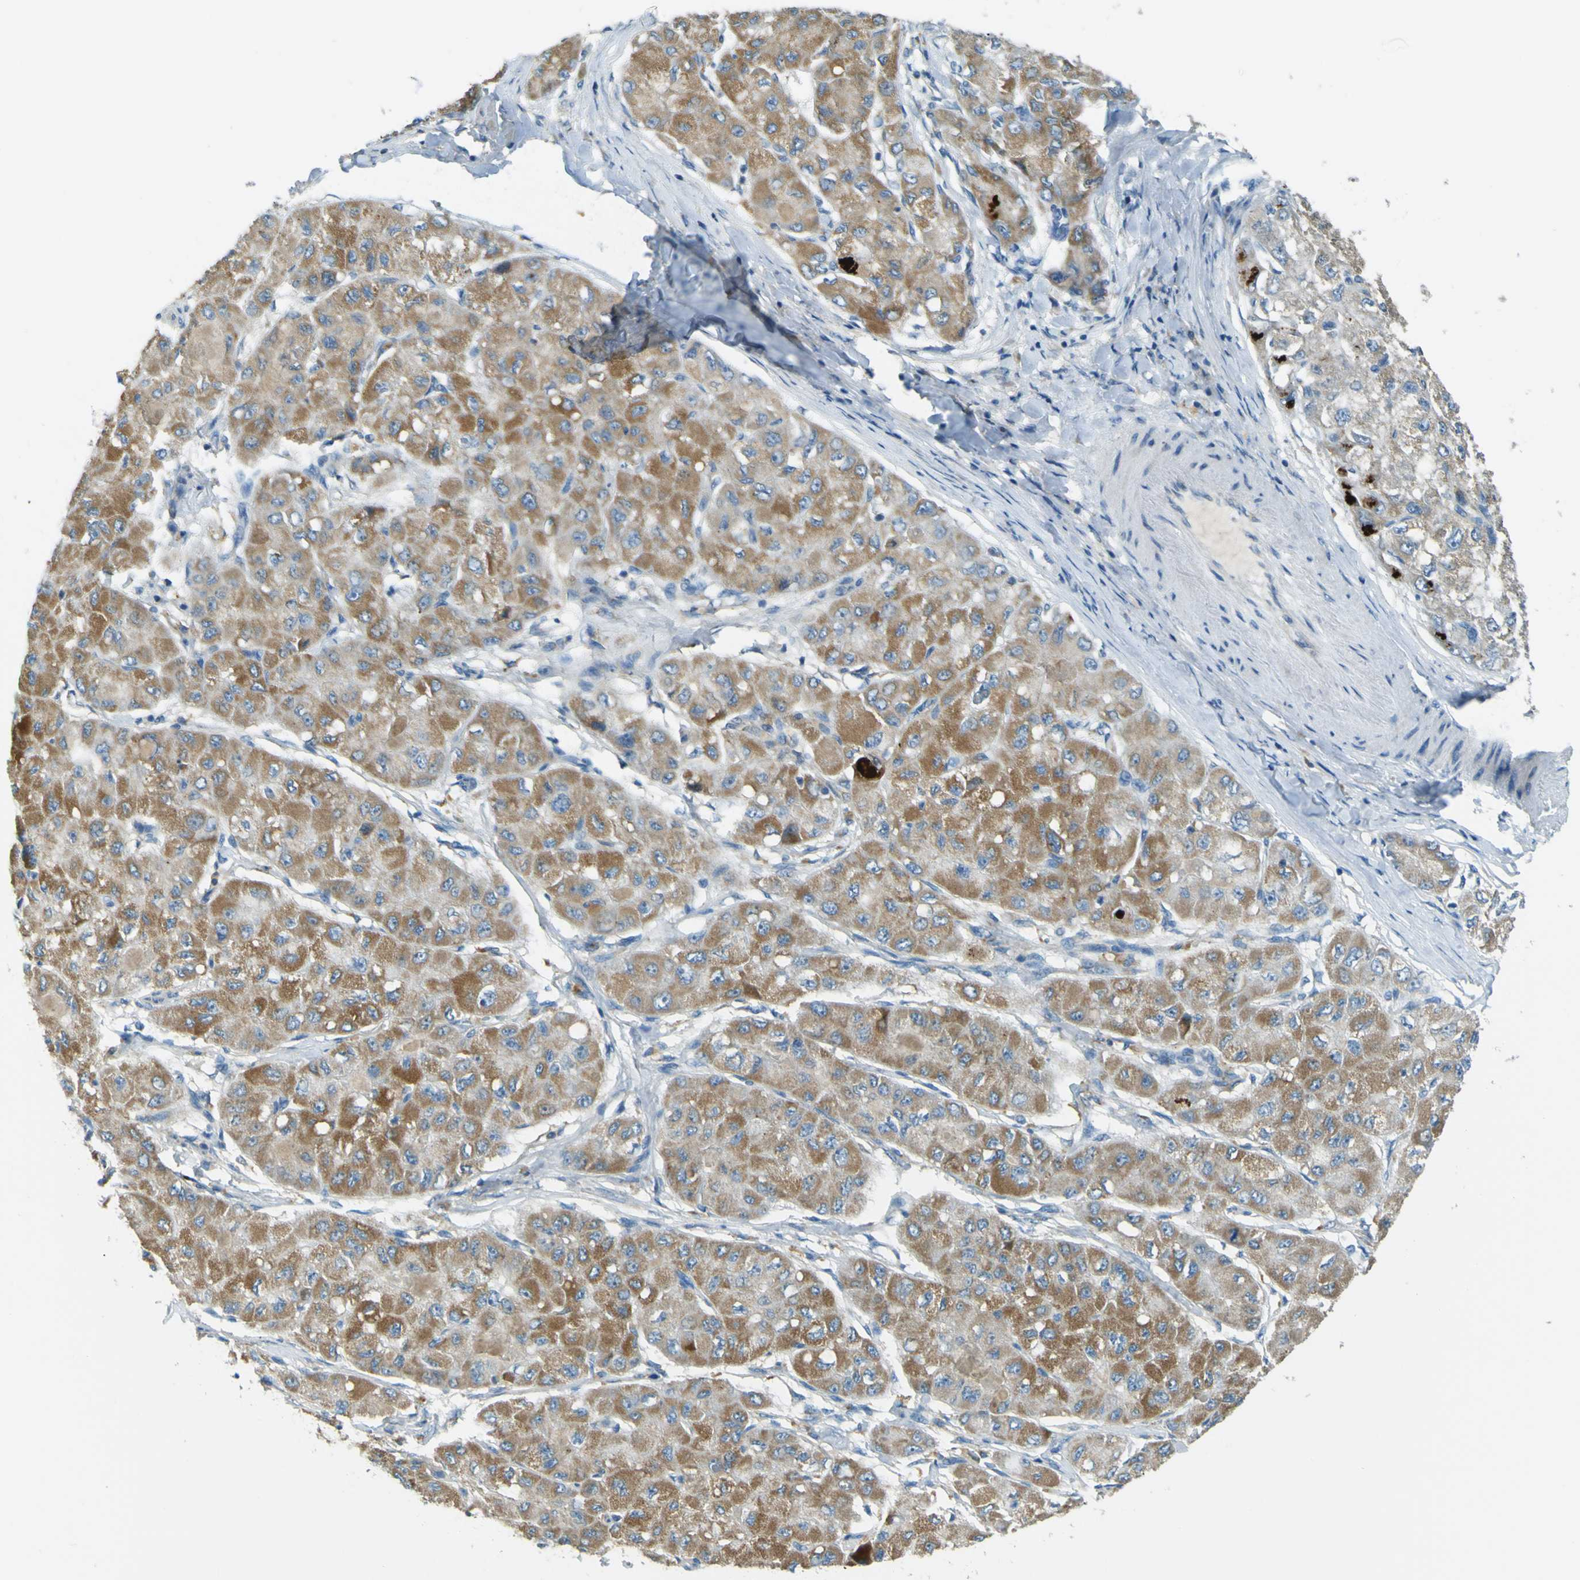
{"staining": {"intensity": "moderate", "quantity": "25%-75%", "location": "cytoplasmic/membranous"}, "tissue": "liver cancer", "cell_type": "Tumor cells", "image_type": "cancer", "snomed": [{"axis": "morphology", "description": "Carcinoma, Hepatocellular, NOS"}, {"axis": "topography", "description": "Liver"}], "caption": "Immunohistochemistry of liver cancer (hepatocellular carcinoma) exhibits medium levels of moderate cytoplasmic/membranous staining in about 25%-75% of tumor cells.", "gene": "FKTN", "patient": {"sex": "male", "age": 80}}